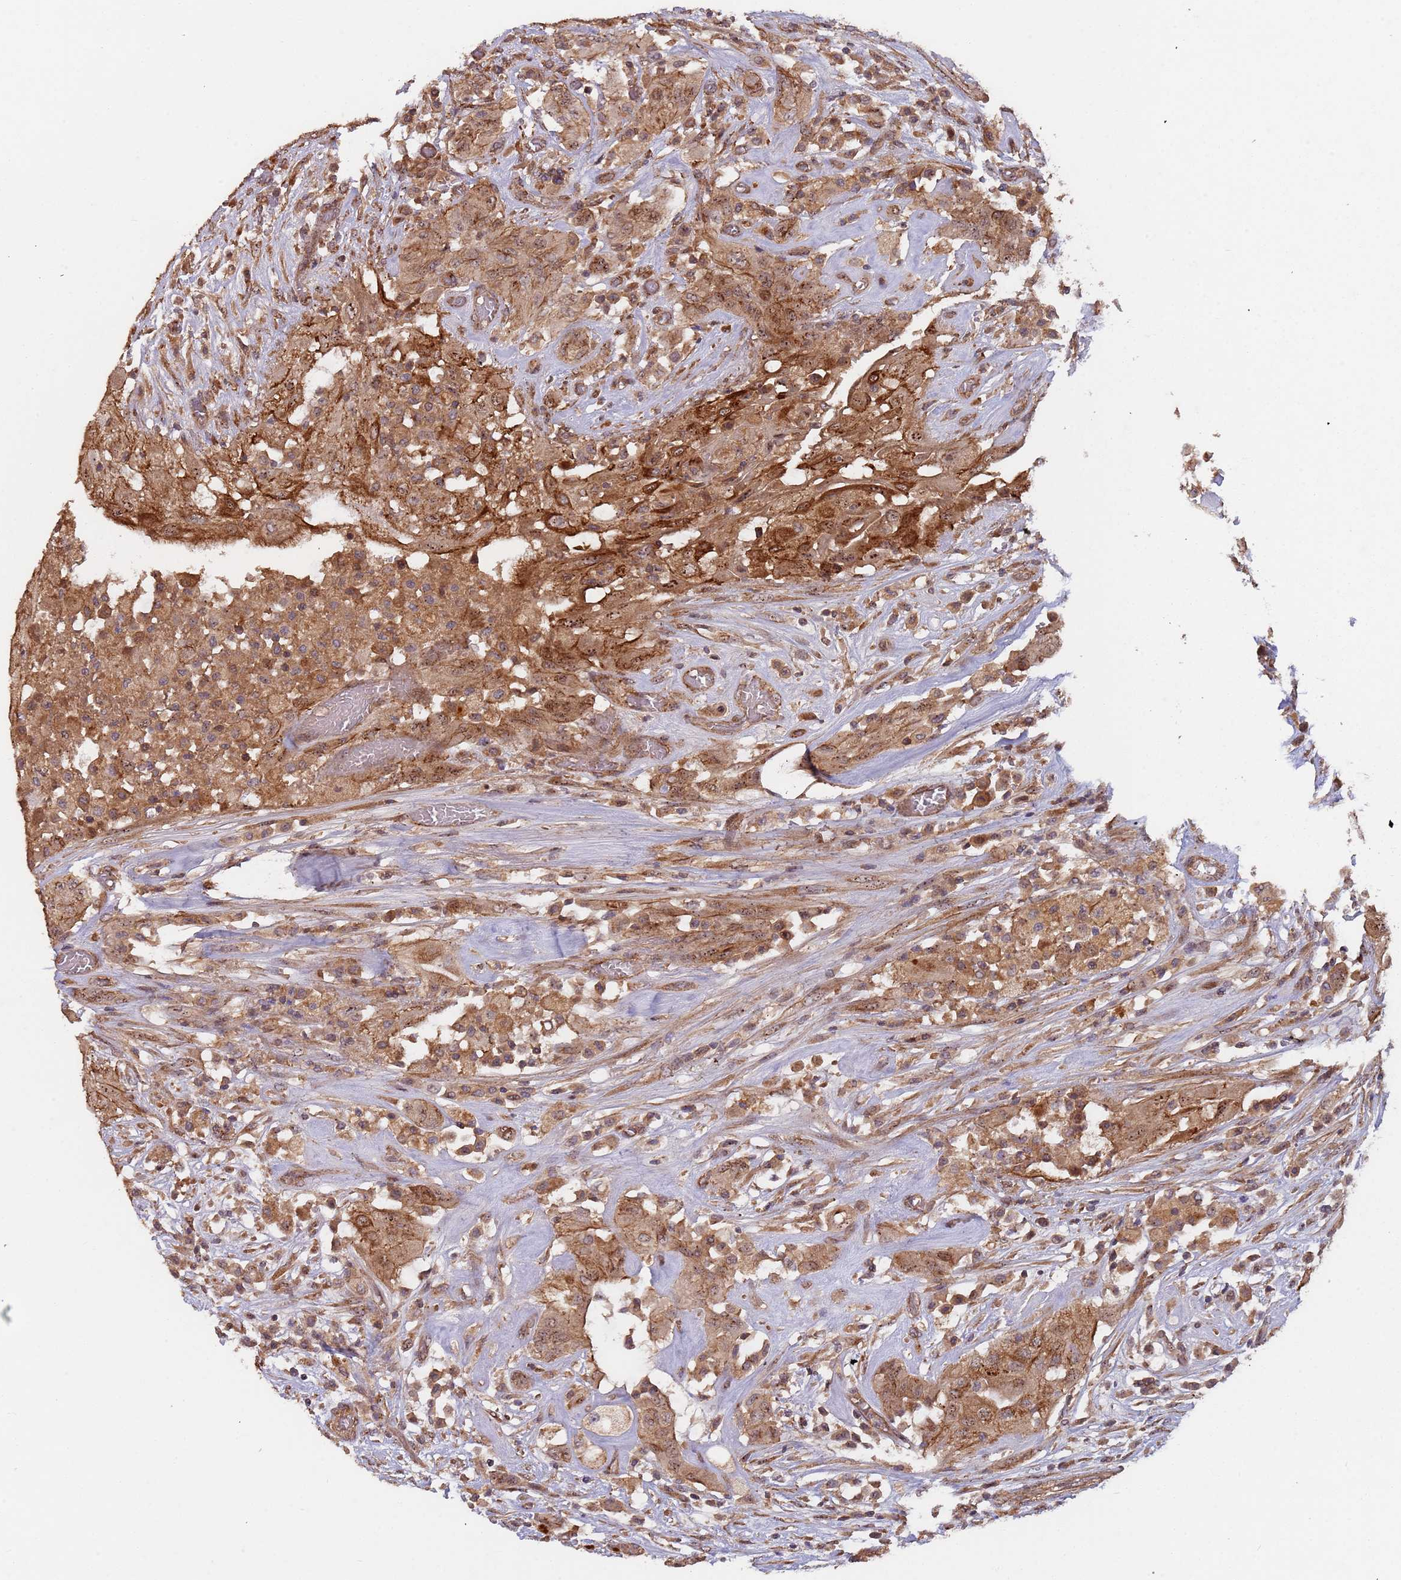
{"staining": {"intensity": "moderate", "quantity": ">75%", "location": "cytoplasmic/membranous"}, "tissue": "thyroid cancer", "cell_type": "Tumor cells", "image_type": "cancer", "snomed": [{"axis": "morphology", "description": "Papillary adenocarcinoma, NOS"}, {"axis": "topography", "description": "Thyroid gland"}], "caption": "Immunohistochemical staining of human papillary adenocarcinoma (thyroid) demonstrates moderate cytoplasmic/membranous protein staining in about >75% of tumor cells. The staining was performed using DAB, with brown indicating positive protein expression. Nuclei are stained blue with hematoxylin.", "gene": "KANSL1L", "patient": {"sex": "female", "age": 59}}